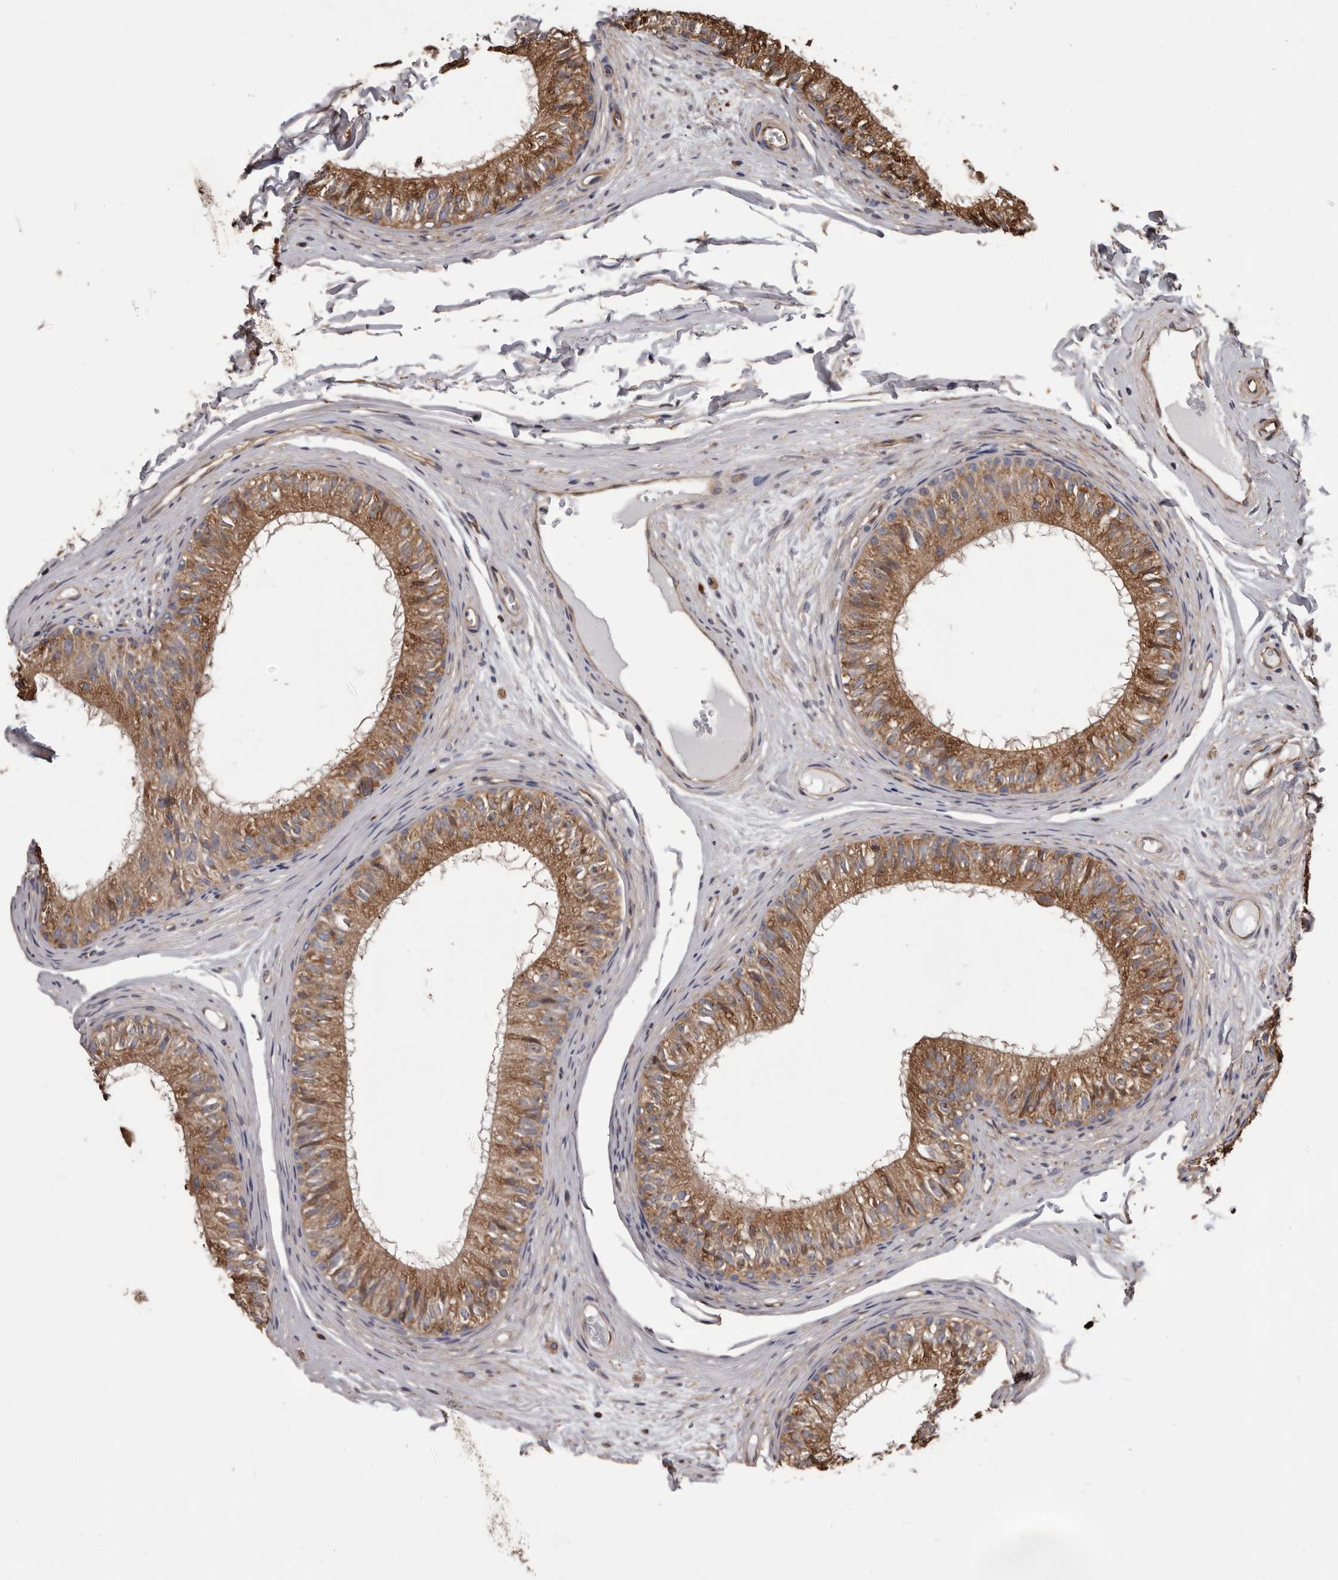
{"staining": {"intensity": "moderate", "quantity": ">75%", "location": "cytoplasmic/membranous"}, "tissue": "epididymis", "cell_type": "Glandular cells", "image_type": "normal", "snomed": [{"axis": "morphology", "description": "Normal tissue, NOS"}, {"axis": "morphology", "description": "Seminoma in situ"}, {"axis": "topography", "description": "Testis"}, {"axis": "topography", "description": "Epididymis"}], "caption": "This micrograph reveals normal epididymis stained with immunohistochemistry (IHC) to label a protein in brown. The cytoplasmic/membranous of glandular cells show moderate positivity for the protein. Nuclei are counter-stained blue.", "gene": "CEP104", "patient": {"sex": "male", "age": 28}}